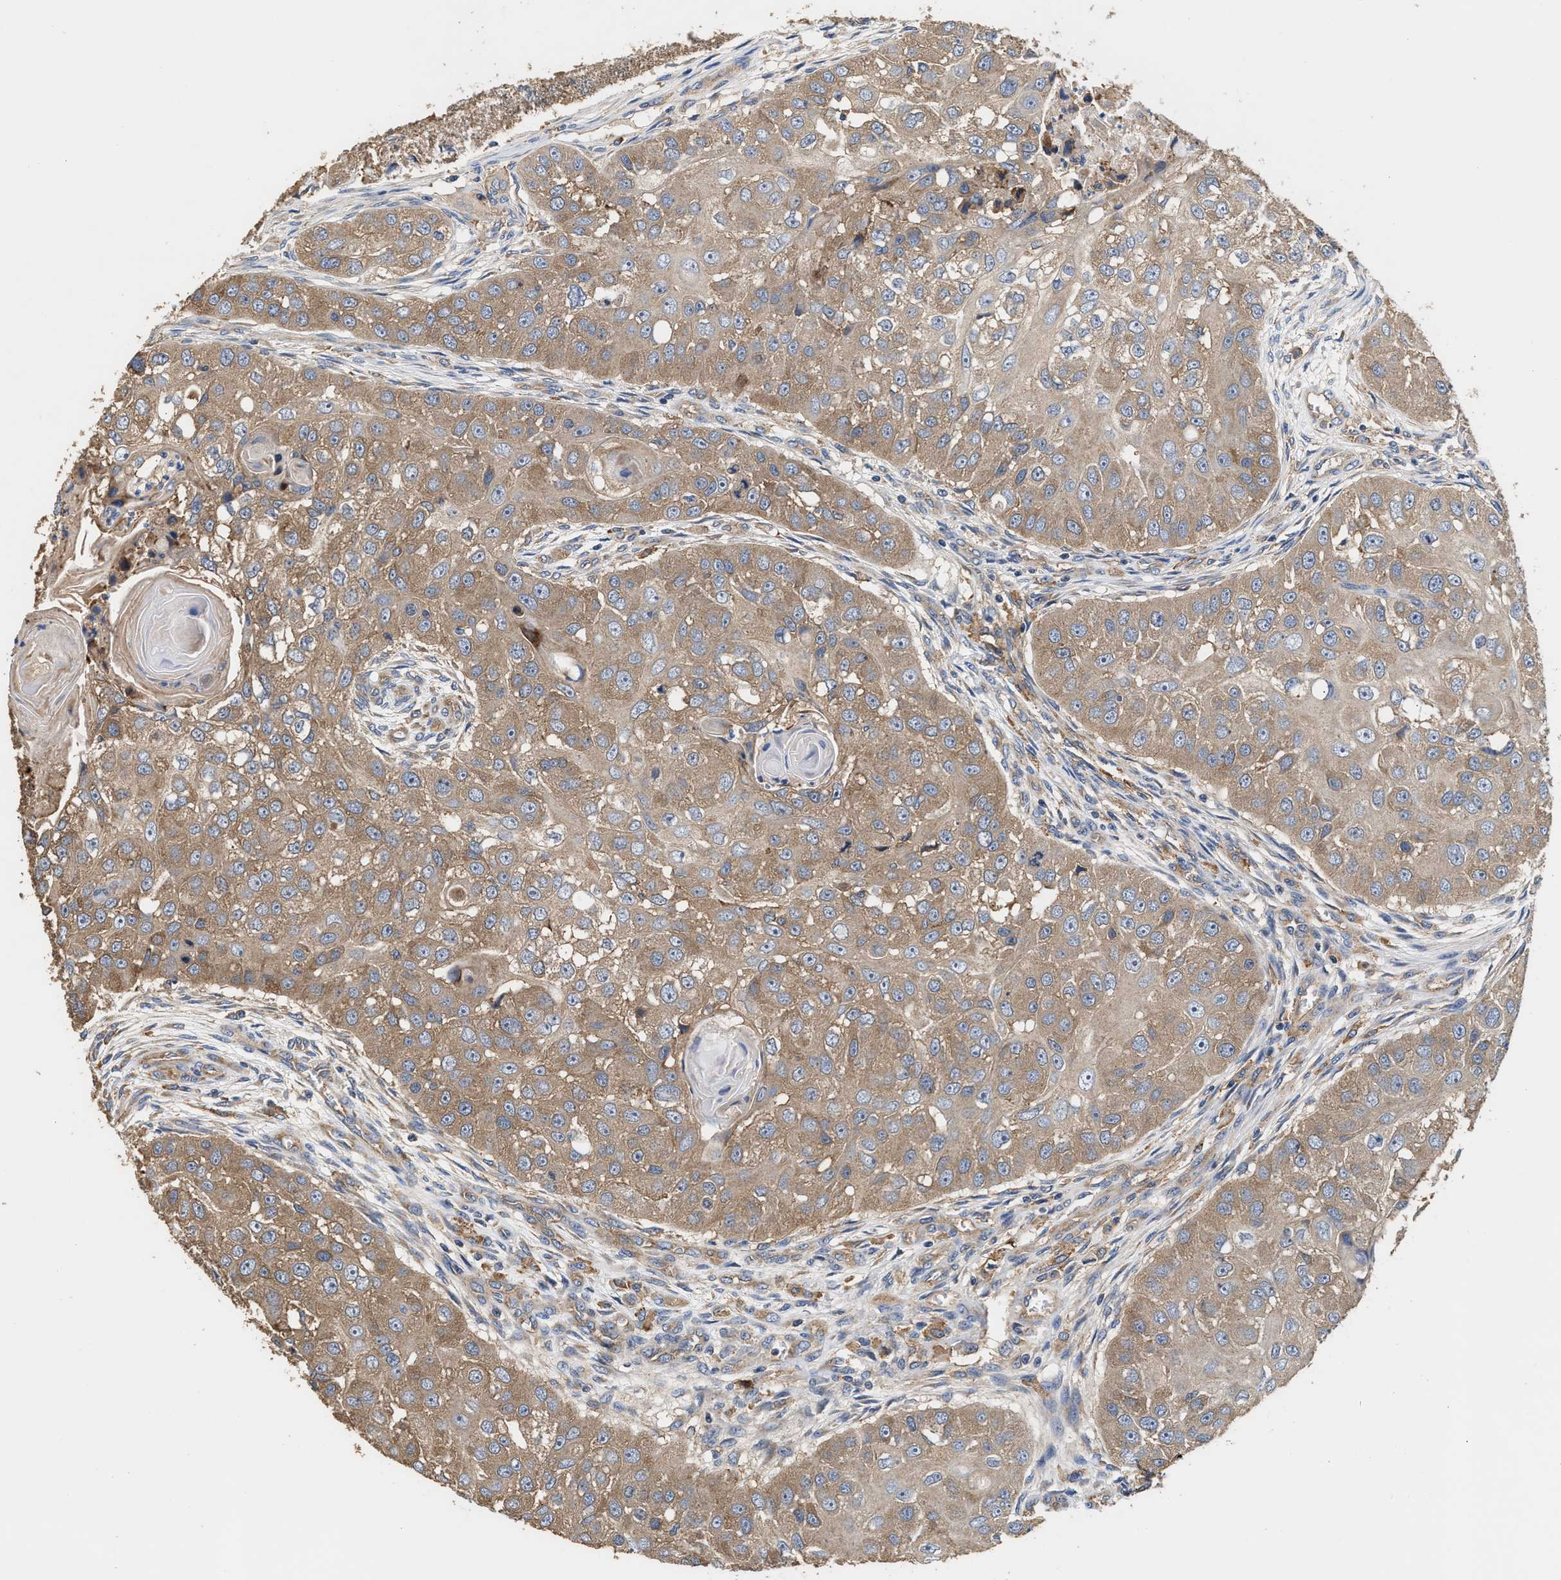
{"staining": {"intensity": "weak", "quantity": ">75%", "location": "cytoplasmic/membranous"}, "tissue": "head and neck cancer", "cell_type": "Tumor cells", "image_type": "cancer", "snomed": [{"axis": "morphology", "description": "Normal tissue, NOS"}, {"axis": "morphology", "description": "Squamous cell carcinoma, NOS"}, {"axis": "topography", "description": "Skeletal muscle"}, {"axis": "topography", "description": "Head-Neck"}], "caption": "A micrograph of human head and neck cancer stained for a protein shows weak cytoplasmic/membranous brown staining in tumor cells. (Stains: DAB (3,3'-diaminobenzidine) in brown, nuclei in blue, Microscopy: brightfield microscopy at high magnification).", "gene": "KLB", "patient": {"sex": "male", "age": 51}}